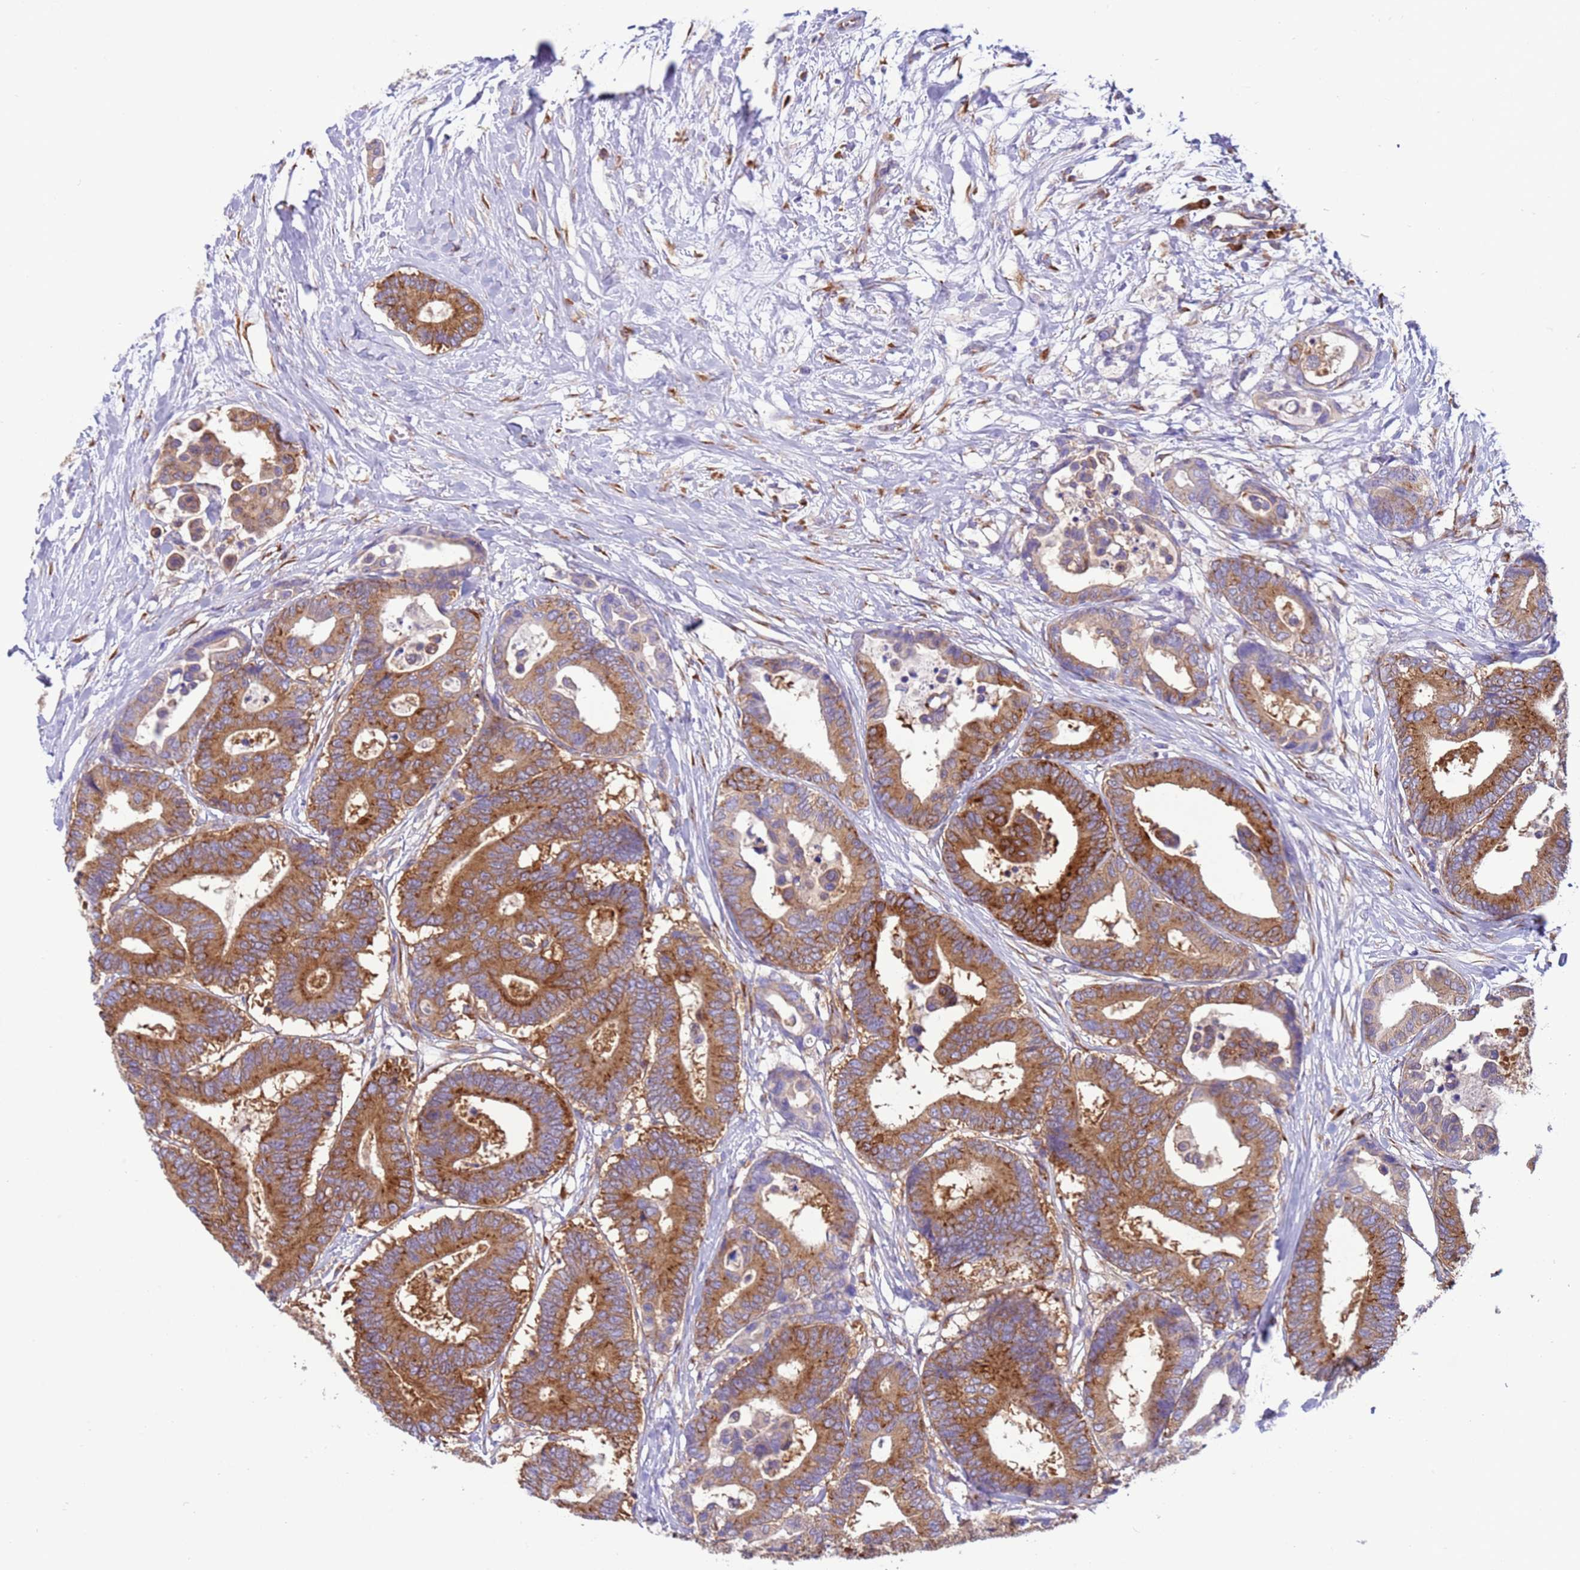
{"staining": {"intensity": "strong", "quantity": ">75%", "location": "cytoplasmic/membranous"}, "tissue": "colorectal cancer", "cell_type": "Tumor cells", "image_type": "cancer", "snomed": [{"axis": "morphology", "description": "Normal tissue, NOS"}, {"axis": "morphology", "description": "Adenocarcinoma, NOS"}, {"axis": "topography", "description": "Colon"}], "caption": "Immunohistochemical staining of human colorectal adenocarcinoma exhibits strong cytoplasmic/membranous protein staining in about >75% of tumor cells.", "gene": "VARS1", "patient": {"sex": "male", "age": 82}}